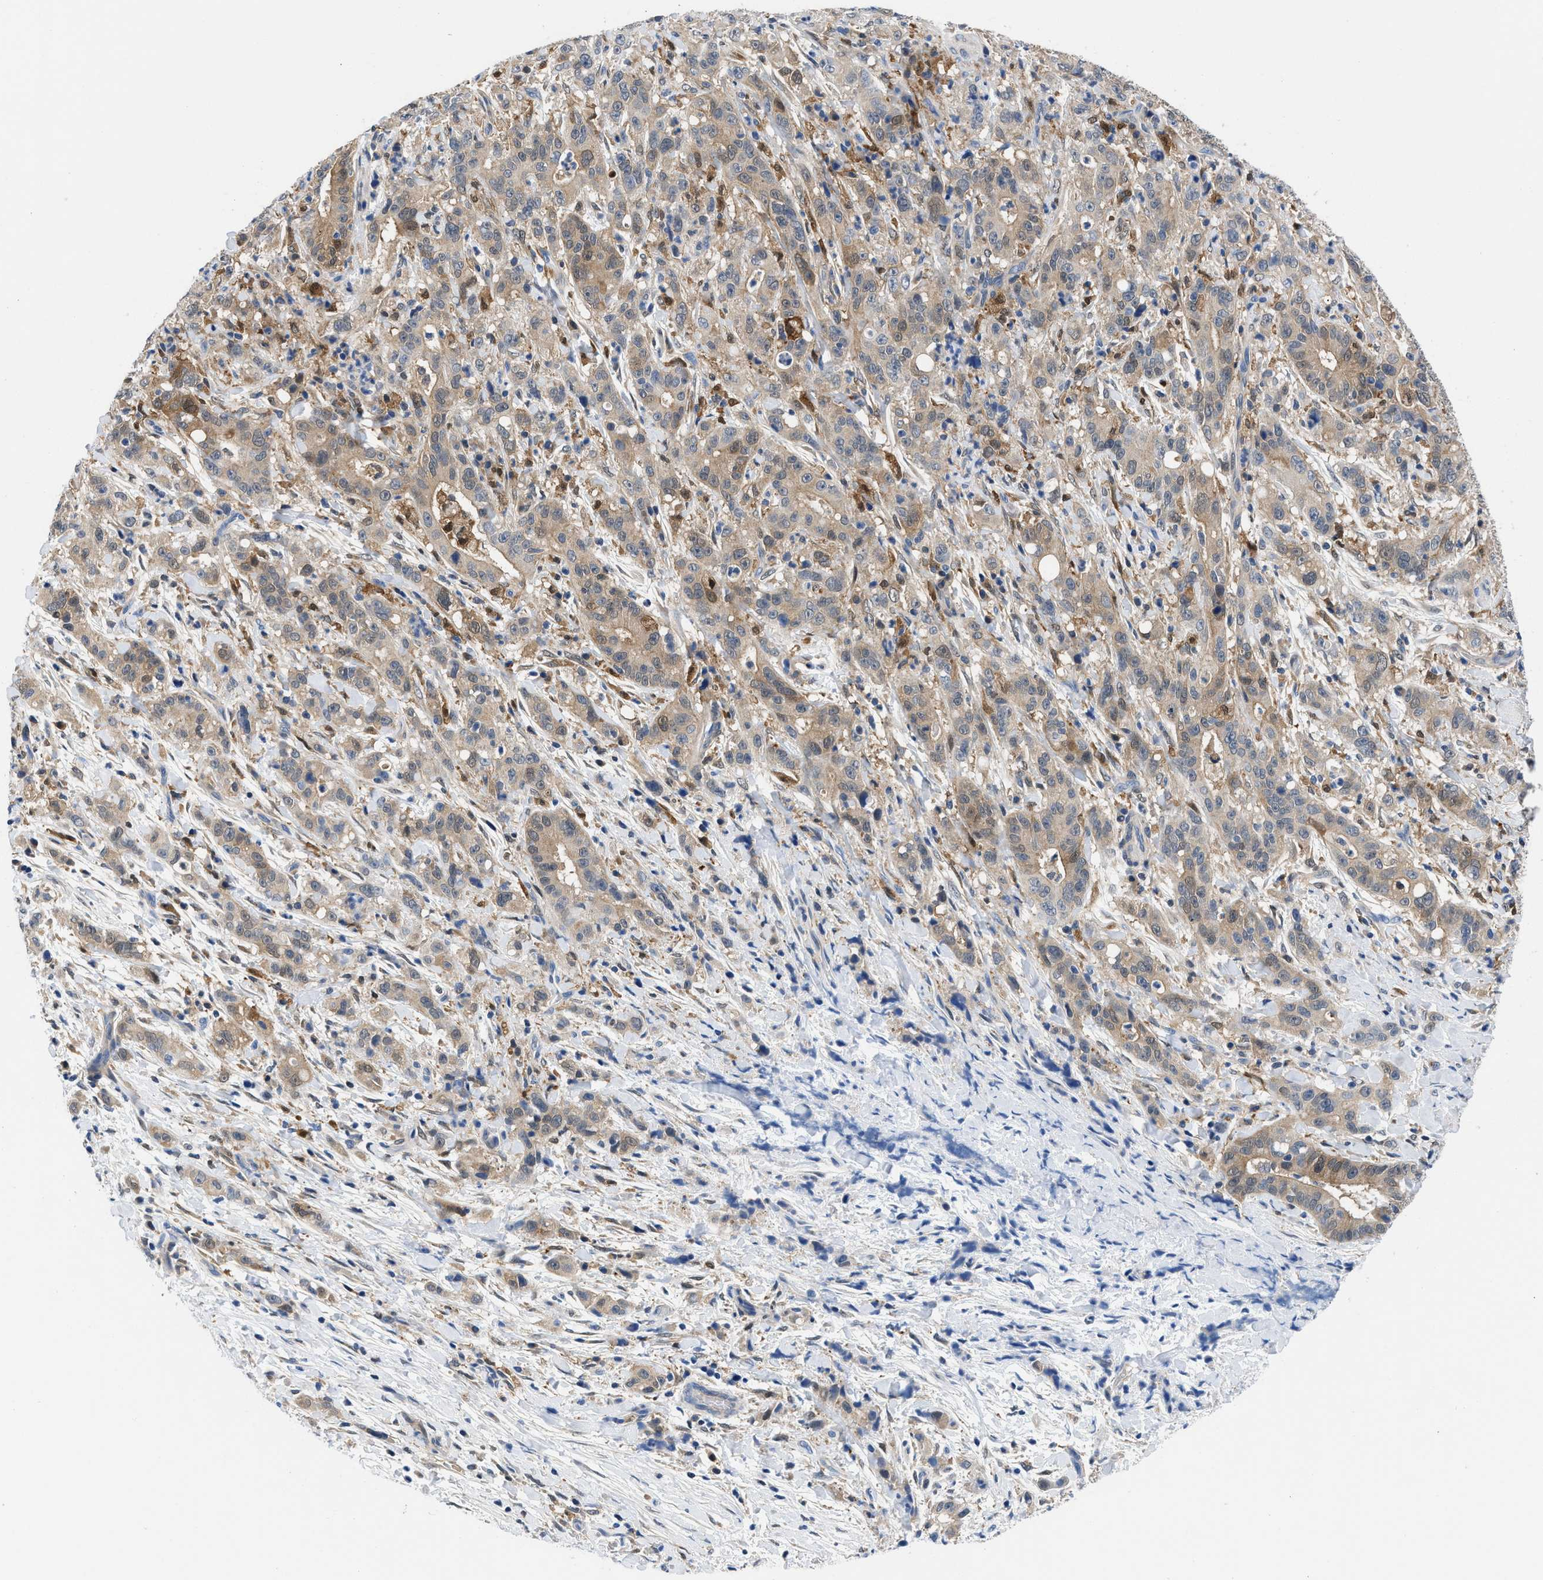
{"staining": {"intensity": "moderate", "quantity": ">75%", "location": "cytoplasmic/membranous"}, "tissue": "liver cancer", "cell_type": "Tumor cells", "image_type": "cancer", "snomed": [{"axis": "morphology", "description": "Cholangiocarcinoma"}, {"axis": "topography", "description": "Liver"}], "caption": "Protein analysis of liver cancer tissue demonstrates moderate cytoplasmic/membranous staining in approximately >75% of tumor cells. (IHC, brightfield microscopy, high magnification).", "gene": "CBR1", "patient": {"sex": "female", "age": 38}}